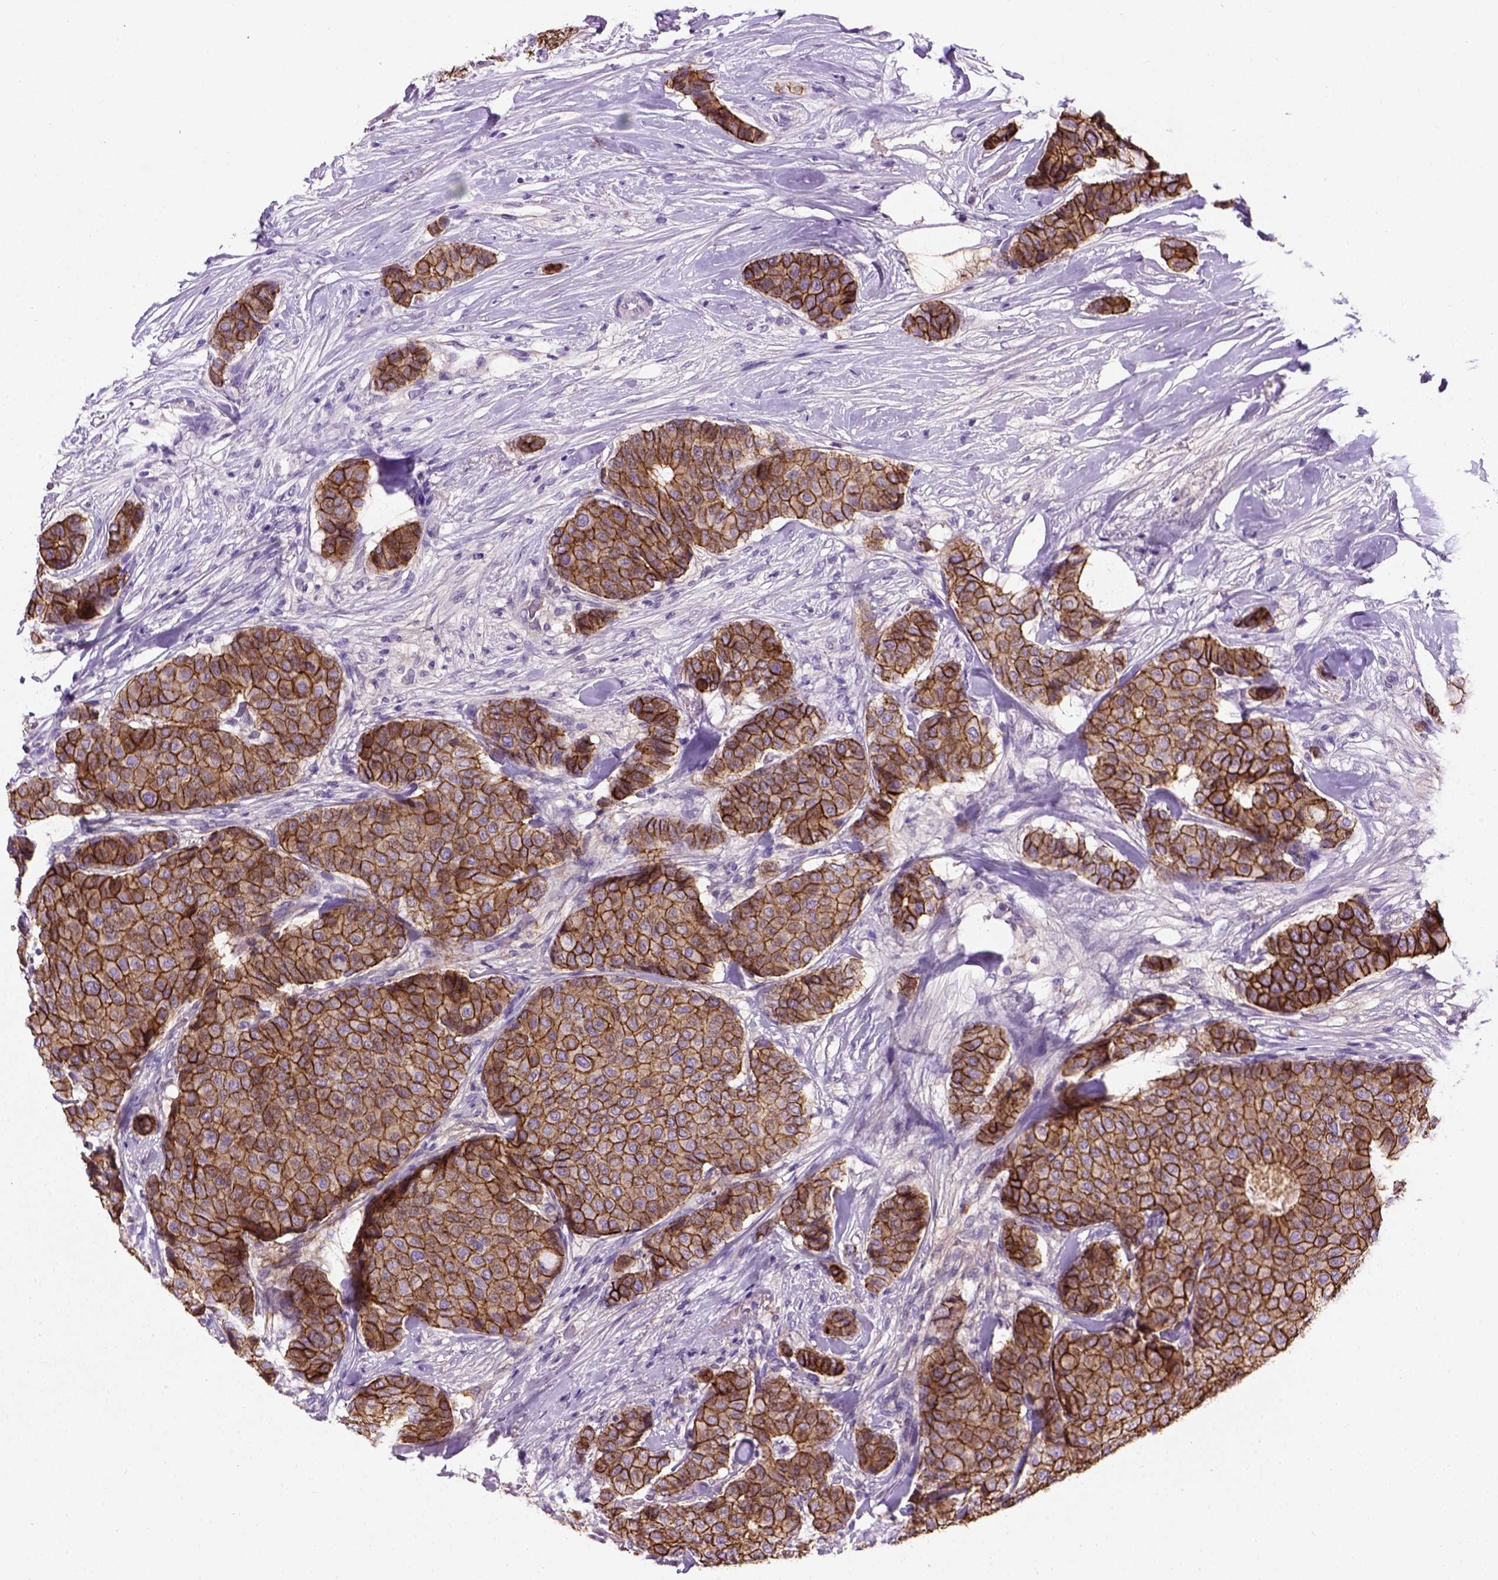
{"staining": {"intensity": "strong", "quantity": ">75%", "location": "cytoplasmic/membranous"}, "tissue": "breast cancer", "cell_type": "Tumor cells", "image_type": "cancer", "snomed": [{"axis": "morphology", "description": "Duct carcinoma"}, {"axis": "topography", "description": "Breast"}], "caption": "Immunohistochemical staining of human invasive ductal carcinoma (breast) reveals strong cytoplasmic/membranous protein positivity in approximately >75% of tumor cells.", "gene": "CDH1", "patient": {"sex": "female", "age": 75}}